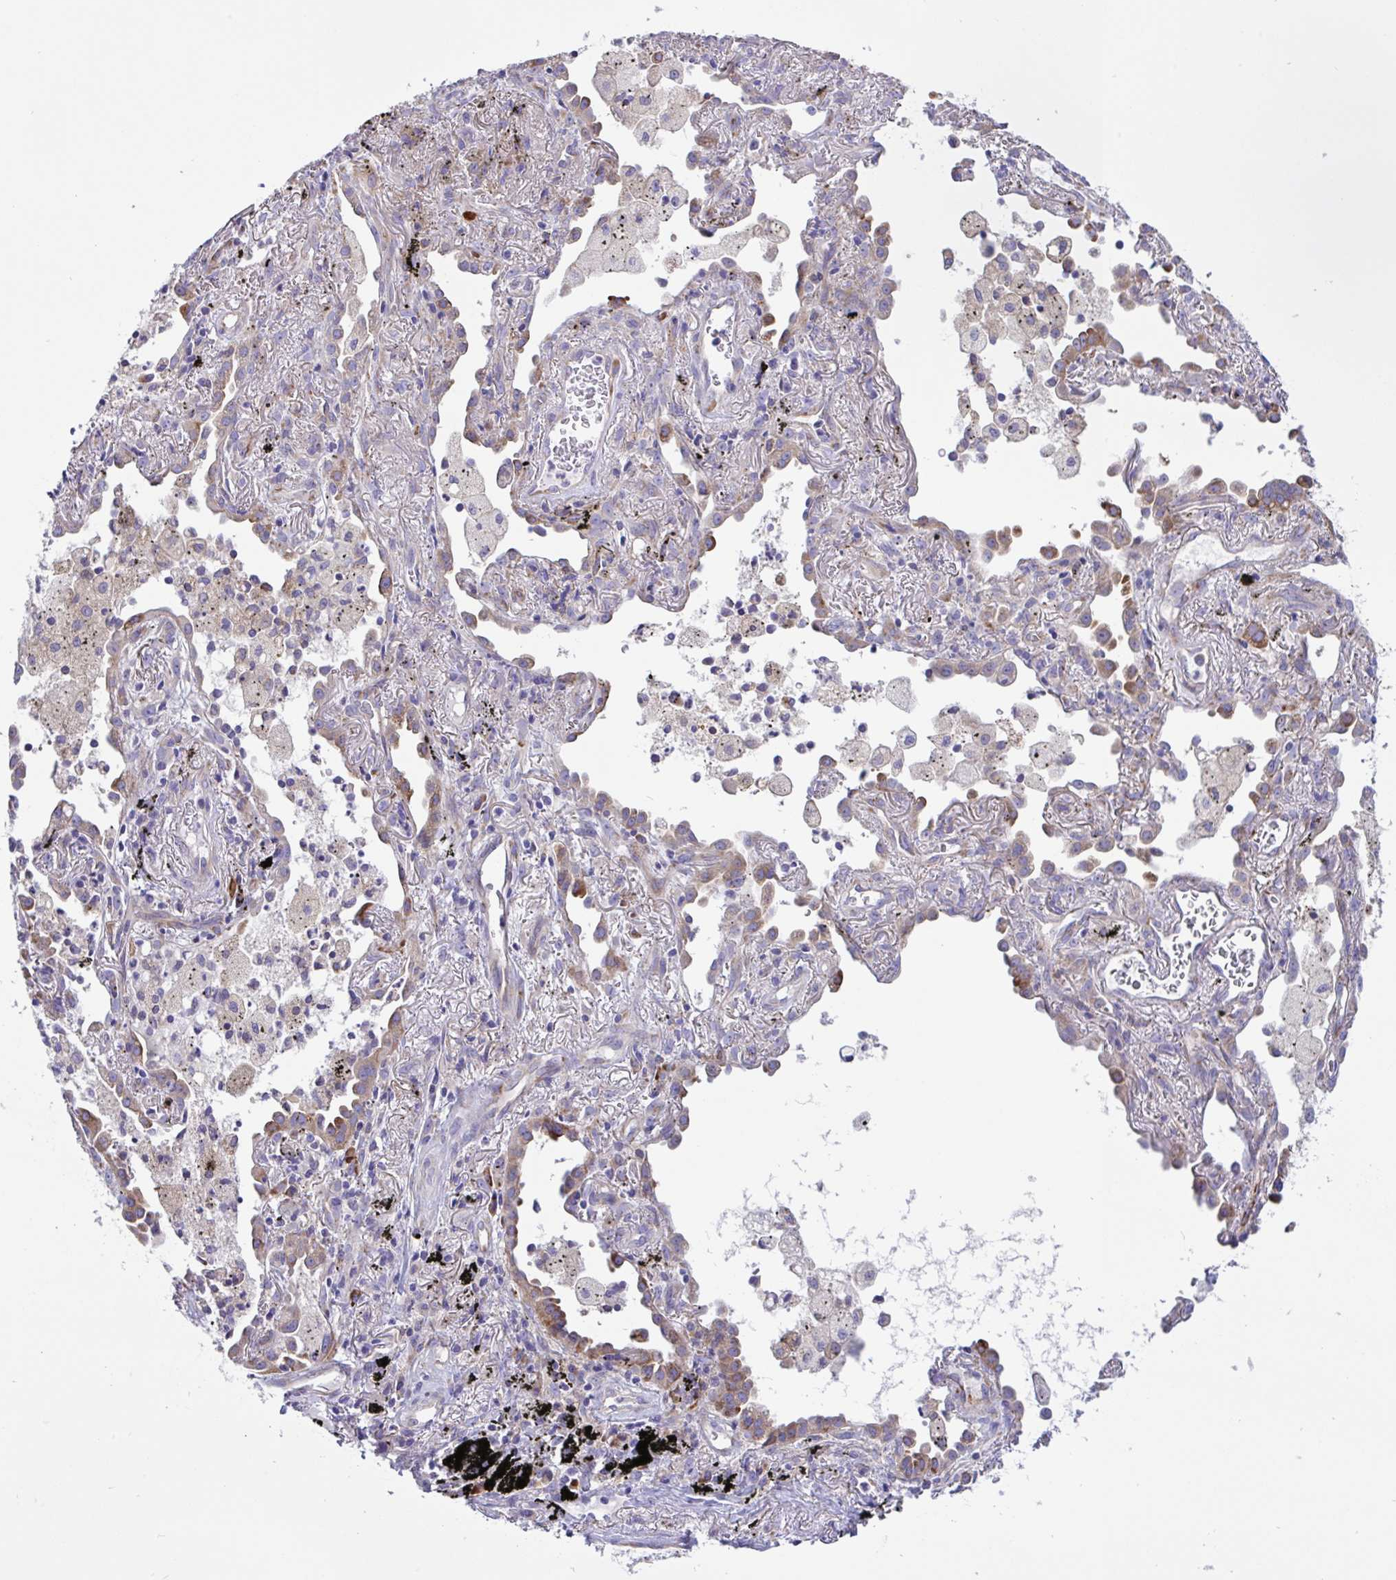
{"staining": {"intensity": "moderate", "quantity": "<25%", "location": "cytoplasmic/membranous"}, "tissue": "lung cancer", "cell_type": "Tumor cells", "image_type": "cancer", "snomed": [{"axis": "morphology", "description": "Squamous cell carcinoma, NOS"}, {"axis": "topography", "description": "Lung"}], "caption": "There is low levels of moderate cytoplasmic/membranous expression in tumor cells of lung cancer, as demonstrated by immunohistochemical staining (brown color).", "gene": "DSC3", "patient": {"sex": "male", "age": 74}}